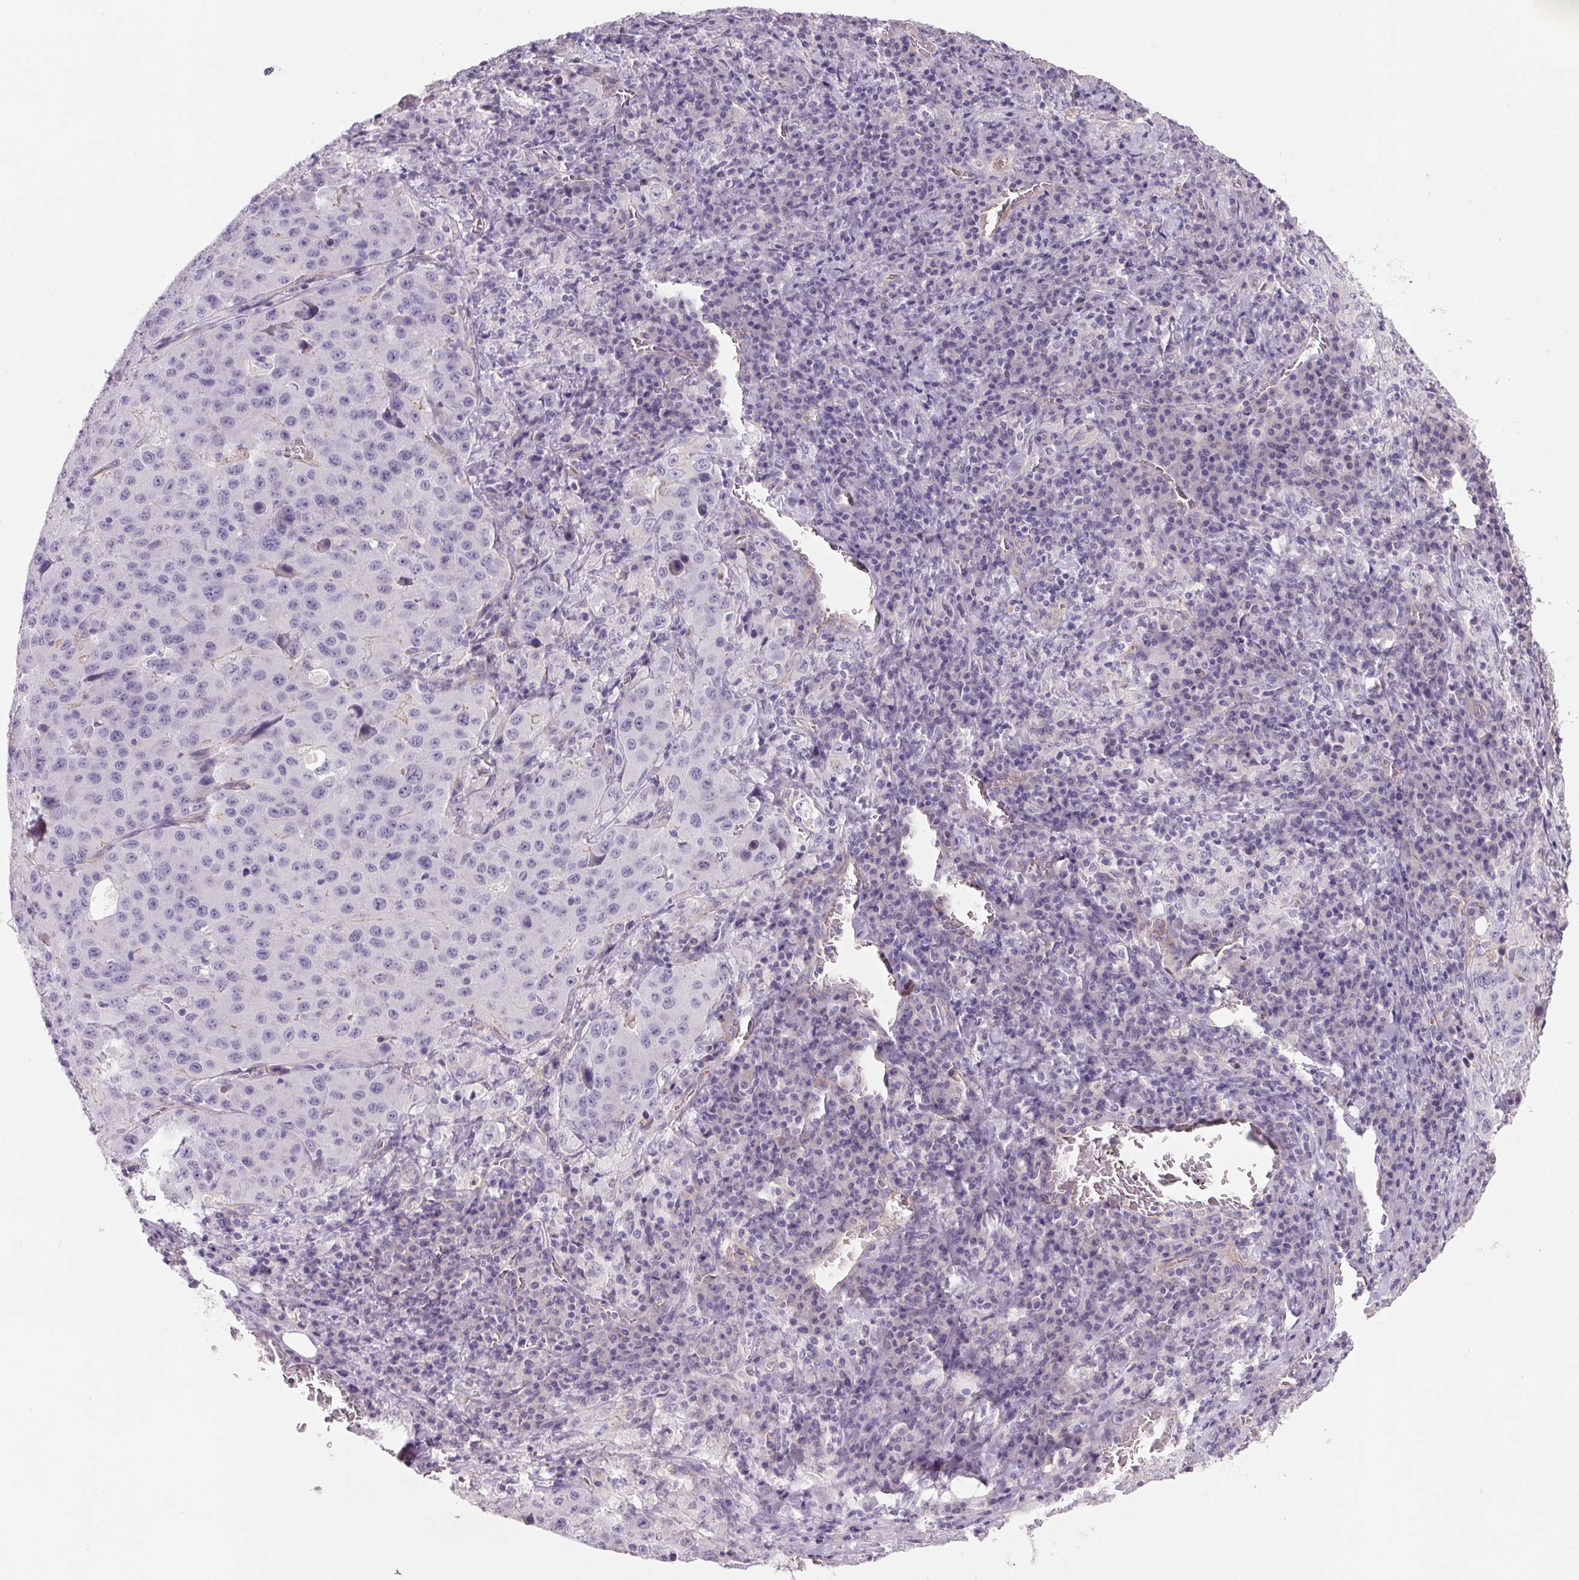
{"staining": {"intensity": "negative", "quantity": "none", "location": "none"}, "tissue": "stomach cancer", "cell_type": "Tumor cells", "image_type": "cancer", "snomed": [{"axis": "morphology", "description": "Adenocarcinoma, NOS"}, {"axis": "topography", "description": "Stomach"}], "caption": "Immunohistochemistry (IHC) histopathology image of neoplastic tissue: human adenocarcinoma (stomach) stained with DAB (3,3'-diaminobenzidine) demonstrates no significant protein expression in tumor cells. (IHC, brightfield microscopy, high magnification).", "gene": "APOC4", "patient": {"sex": "male", "age": 71}}